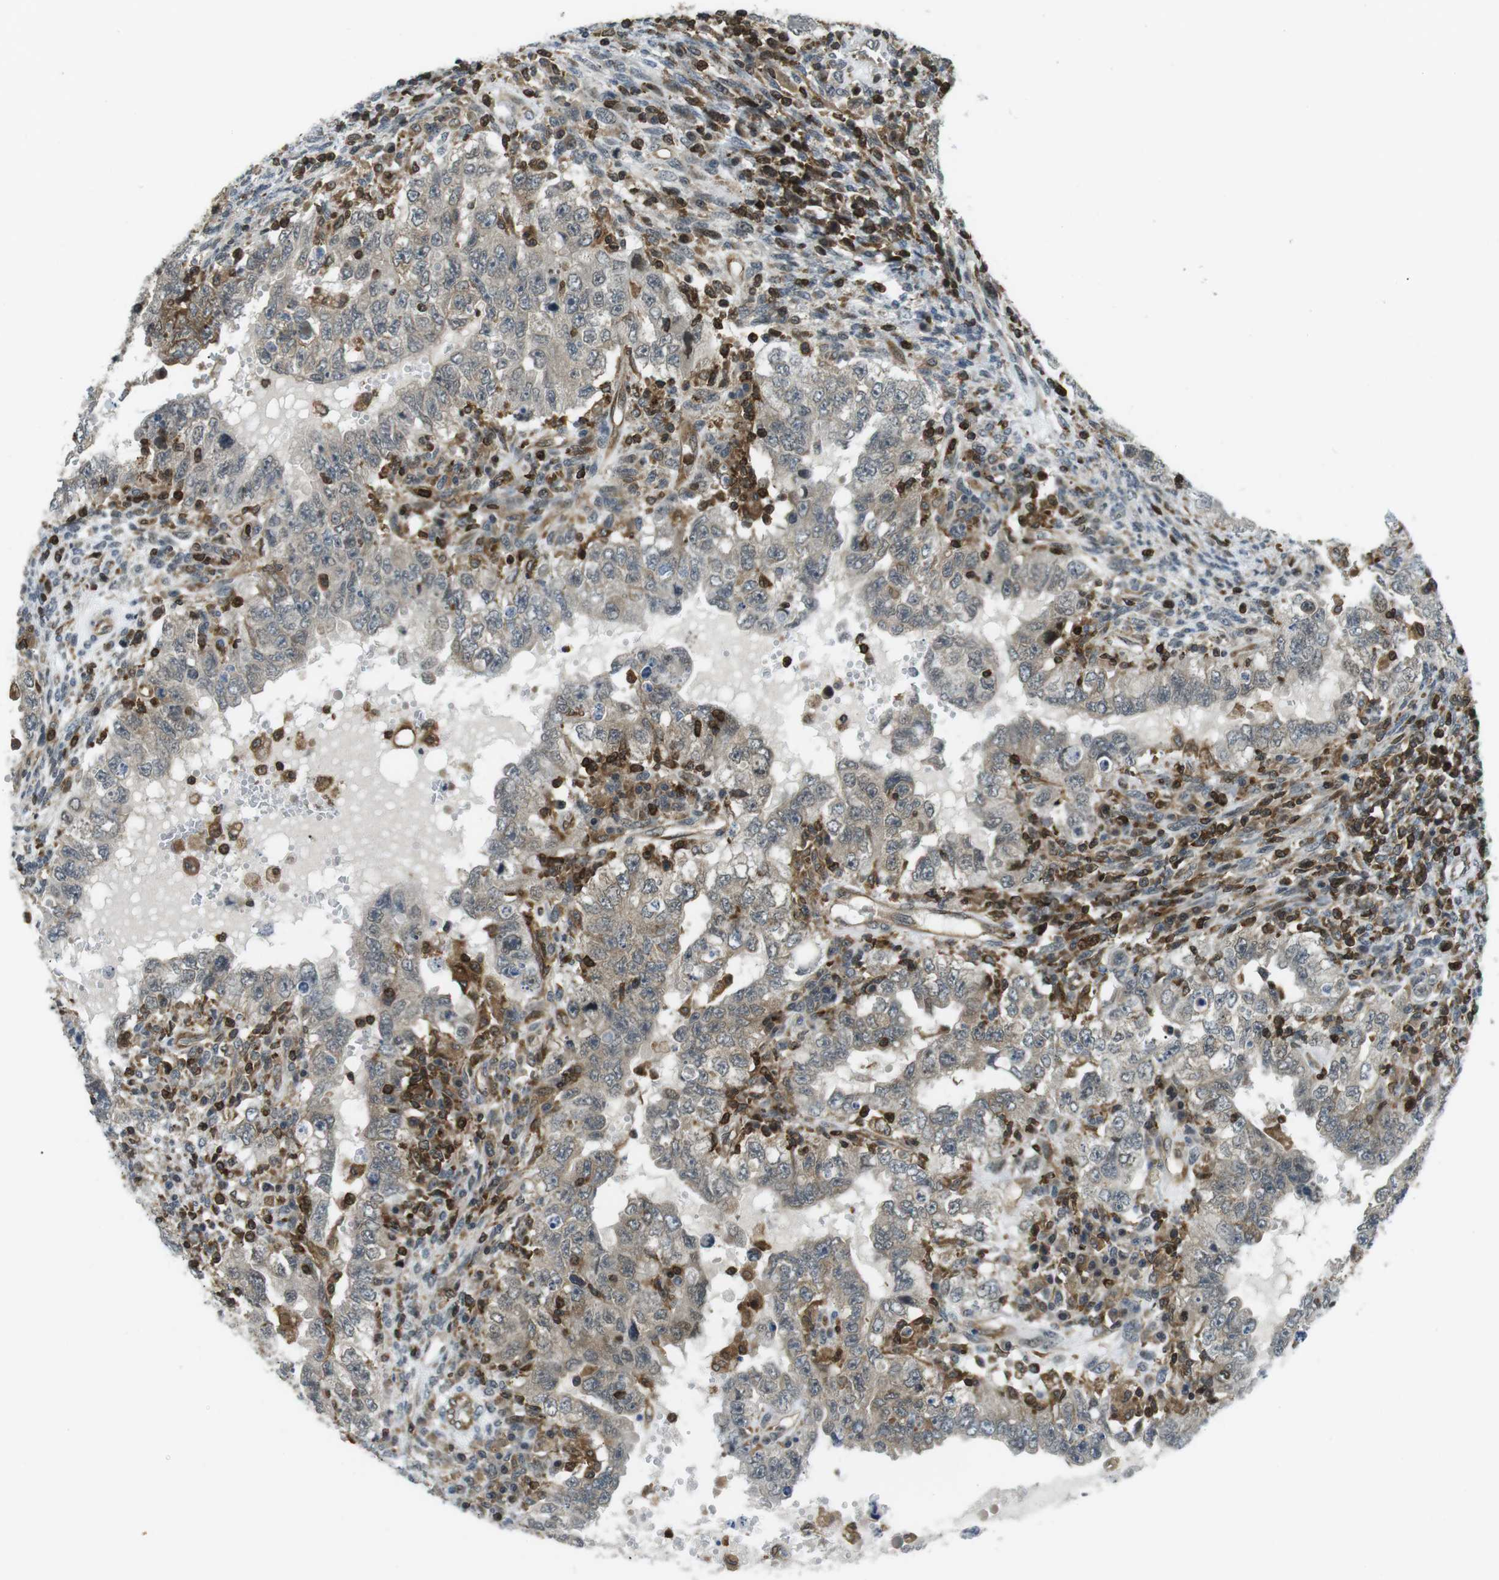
{"staining": {"intensity": "weak", "quantity": ">75%", "location": "cytoplasmic/membranous"}, "tissue": "testis cancer", "cell_type": "Tumor cells", "image_type": "cancer", "snomed": [{"axis": "morphology", "description": "Carcinoma, Embryonal, NOS"}, {"axis": "topography", "description": "Testis"}], "caption": "Immunohistochemical staining of testis cancer (embryonal carcinoma) shows low levels of weak cytoplasmic/membranous positivity in about >75% of tumor cells.", "gene": "STK10", "patient": {"sex": "male", "age": 26}}